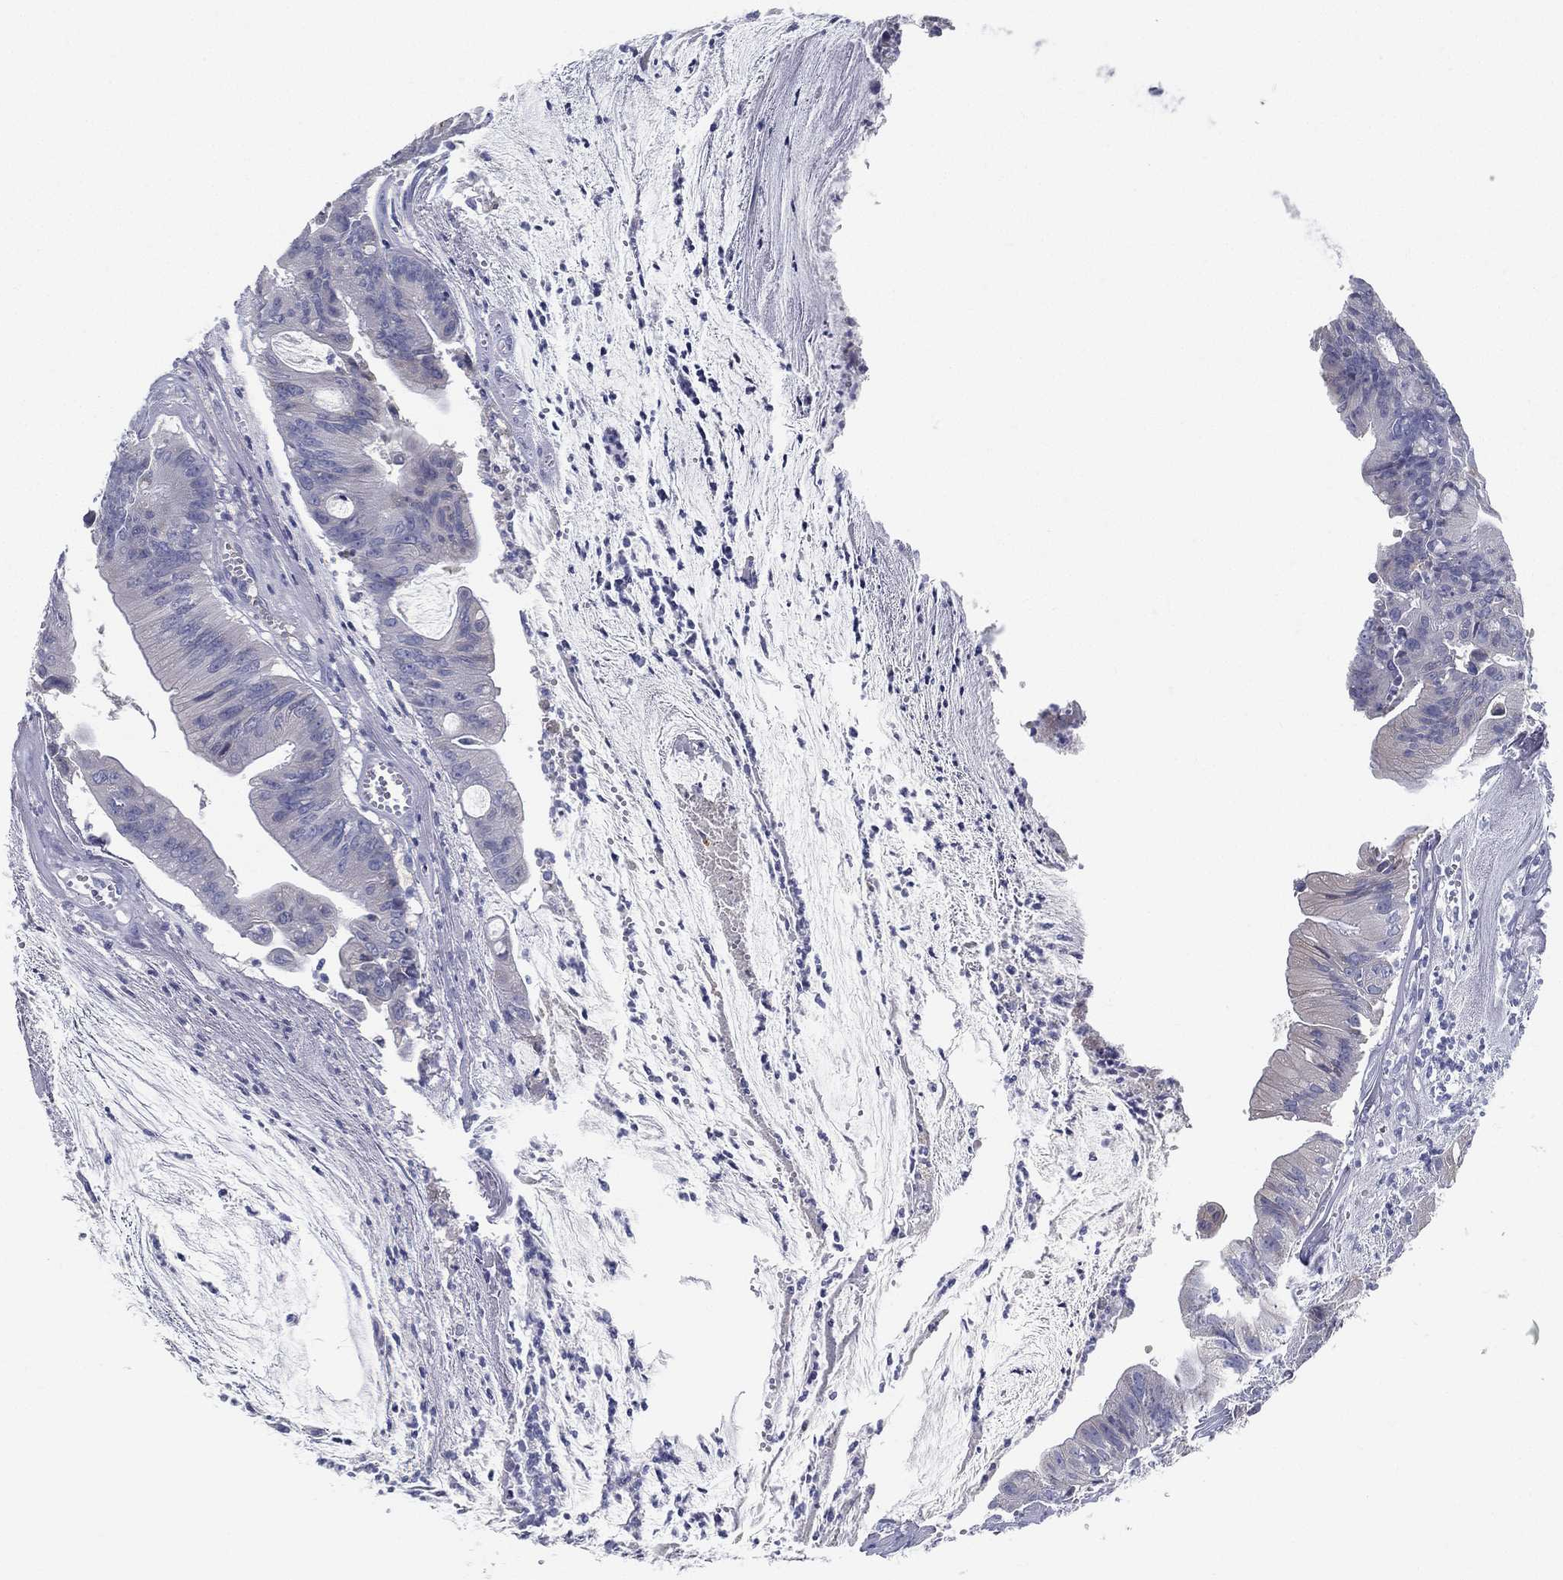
{"staining": {"intensity": "negative", "quantity": "none", "location": "none"}, "tissue": "colorectal cancer", "cell_type": "Tumor cells", "image_type": "cancer", "snomed": [{"axis": "morphology", "description": "Adenocarcinoma, NOS"}, {"axis": "topography", "description": "Colon"}], "caption": "This is an immunohistochemistry (IHC) photomicrograph of adenocarcinoma (colorectal). There is no positivity in tumor cells.", "gene": "STS", "patient": {"sex": "female", "age": 69}}